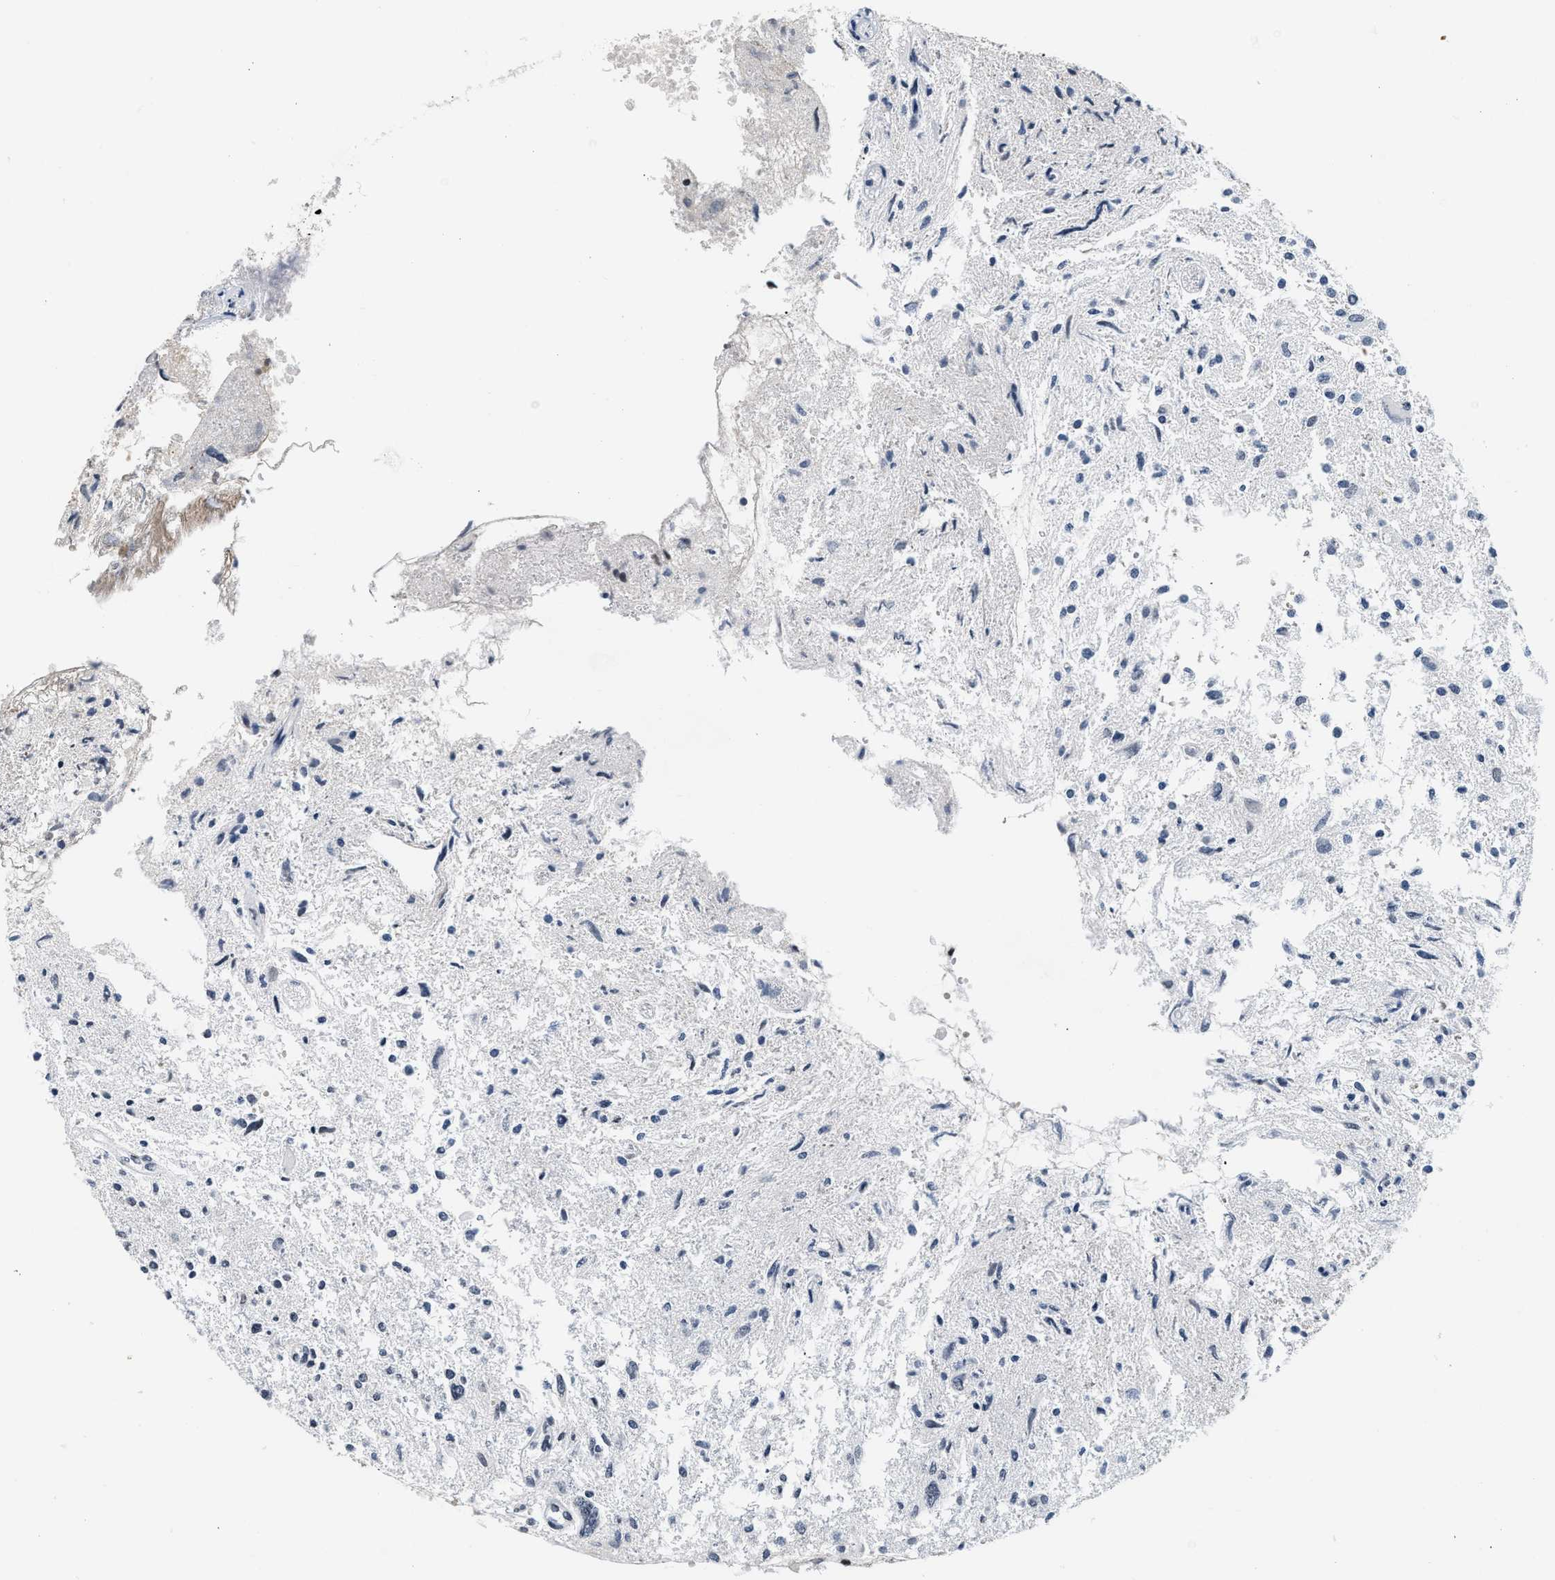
{"staining": {"intensity": "negative", "quantity": "none", "location": "none"}, "tissue": "glioma", "cell_type": "Tumor cells", "image_type": "cancer", "snomed": [{"axis": "morphology", "description": "Glioma, malignant, High grade"}, {"axis": "topography", "description": "Brain"}], "caption": "Immunohistochemical staining of malignant glioma (high-grade) displays no significant staining in tumor cells.", "gene": "RAF1", "patient": {"sex": "female", "age": 59}}